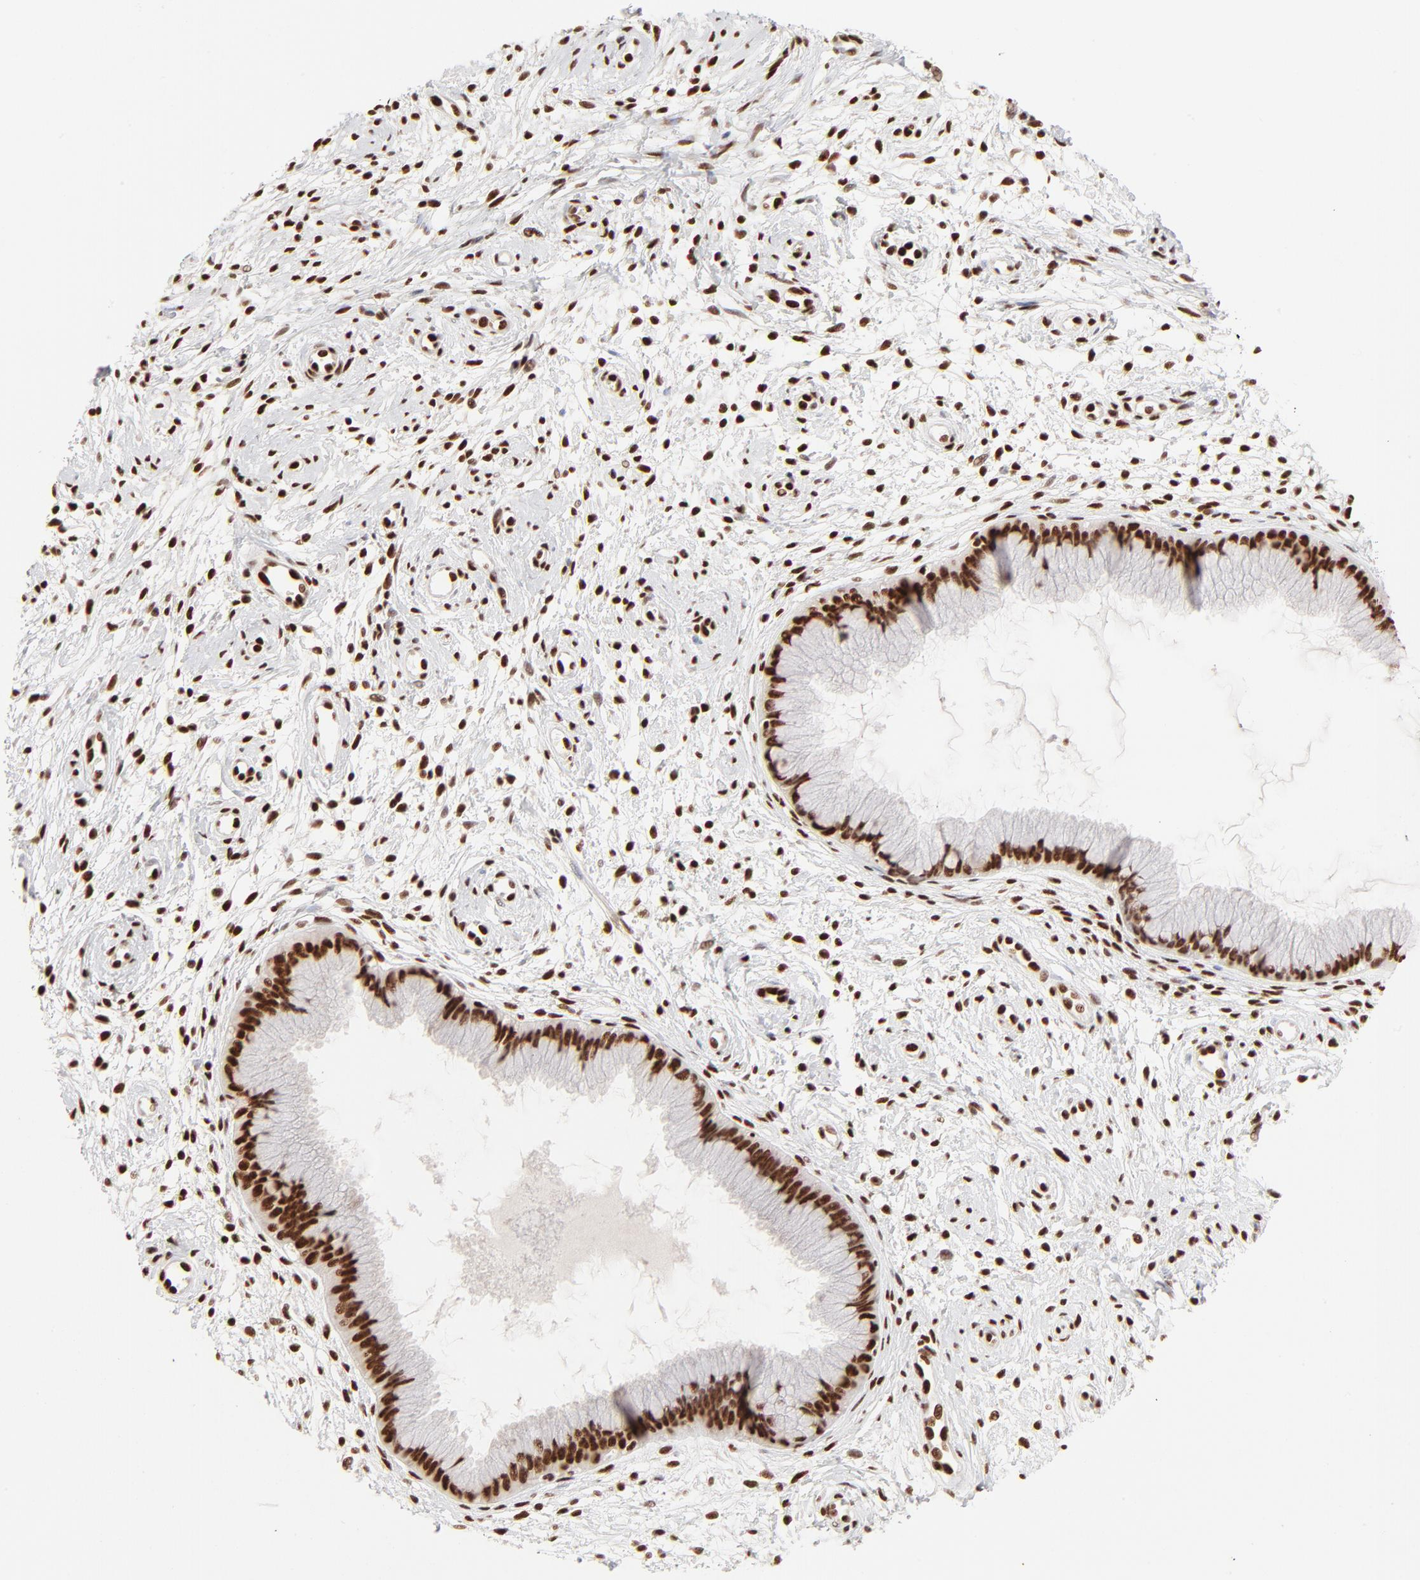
{"staining": {"intensity": "strong", "quantity": ">75%", "location": "nuclear"}, "tissue": "cervix", "cell_type": "Glandular cells", "image_type": "normal", "snomed": [{"axis": "morphology", "description": "Normal tissue, NOS"}, {"axis": "topography", "description": "Cervix"}], "caption": "Normal cervix was stained to show a protein in brown. There is high levels of strong nuclear positivity in about >75% of glandular cells. The staining was performed using DAB (3,3'-diaminobenzidine) to visualize the protein expression in brown, while the nuclei were stained in blue with hematoxylin (Magnification: 20x).", "gene": "TARDBP", "patient": {"sex": "female", "age": 39}}